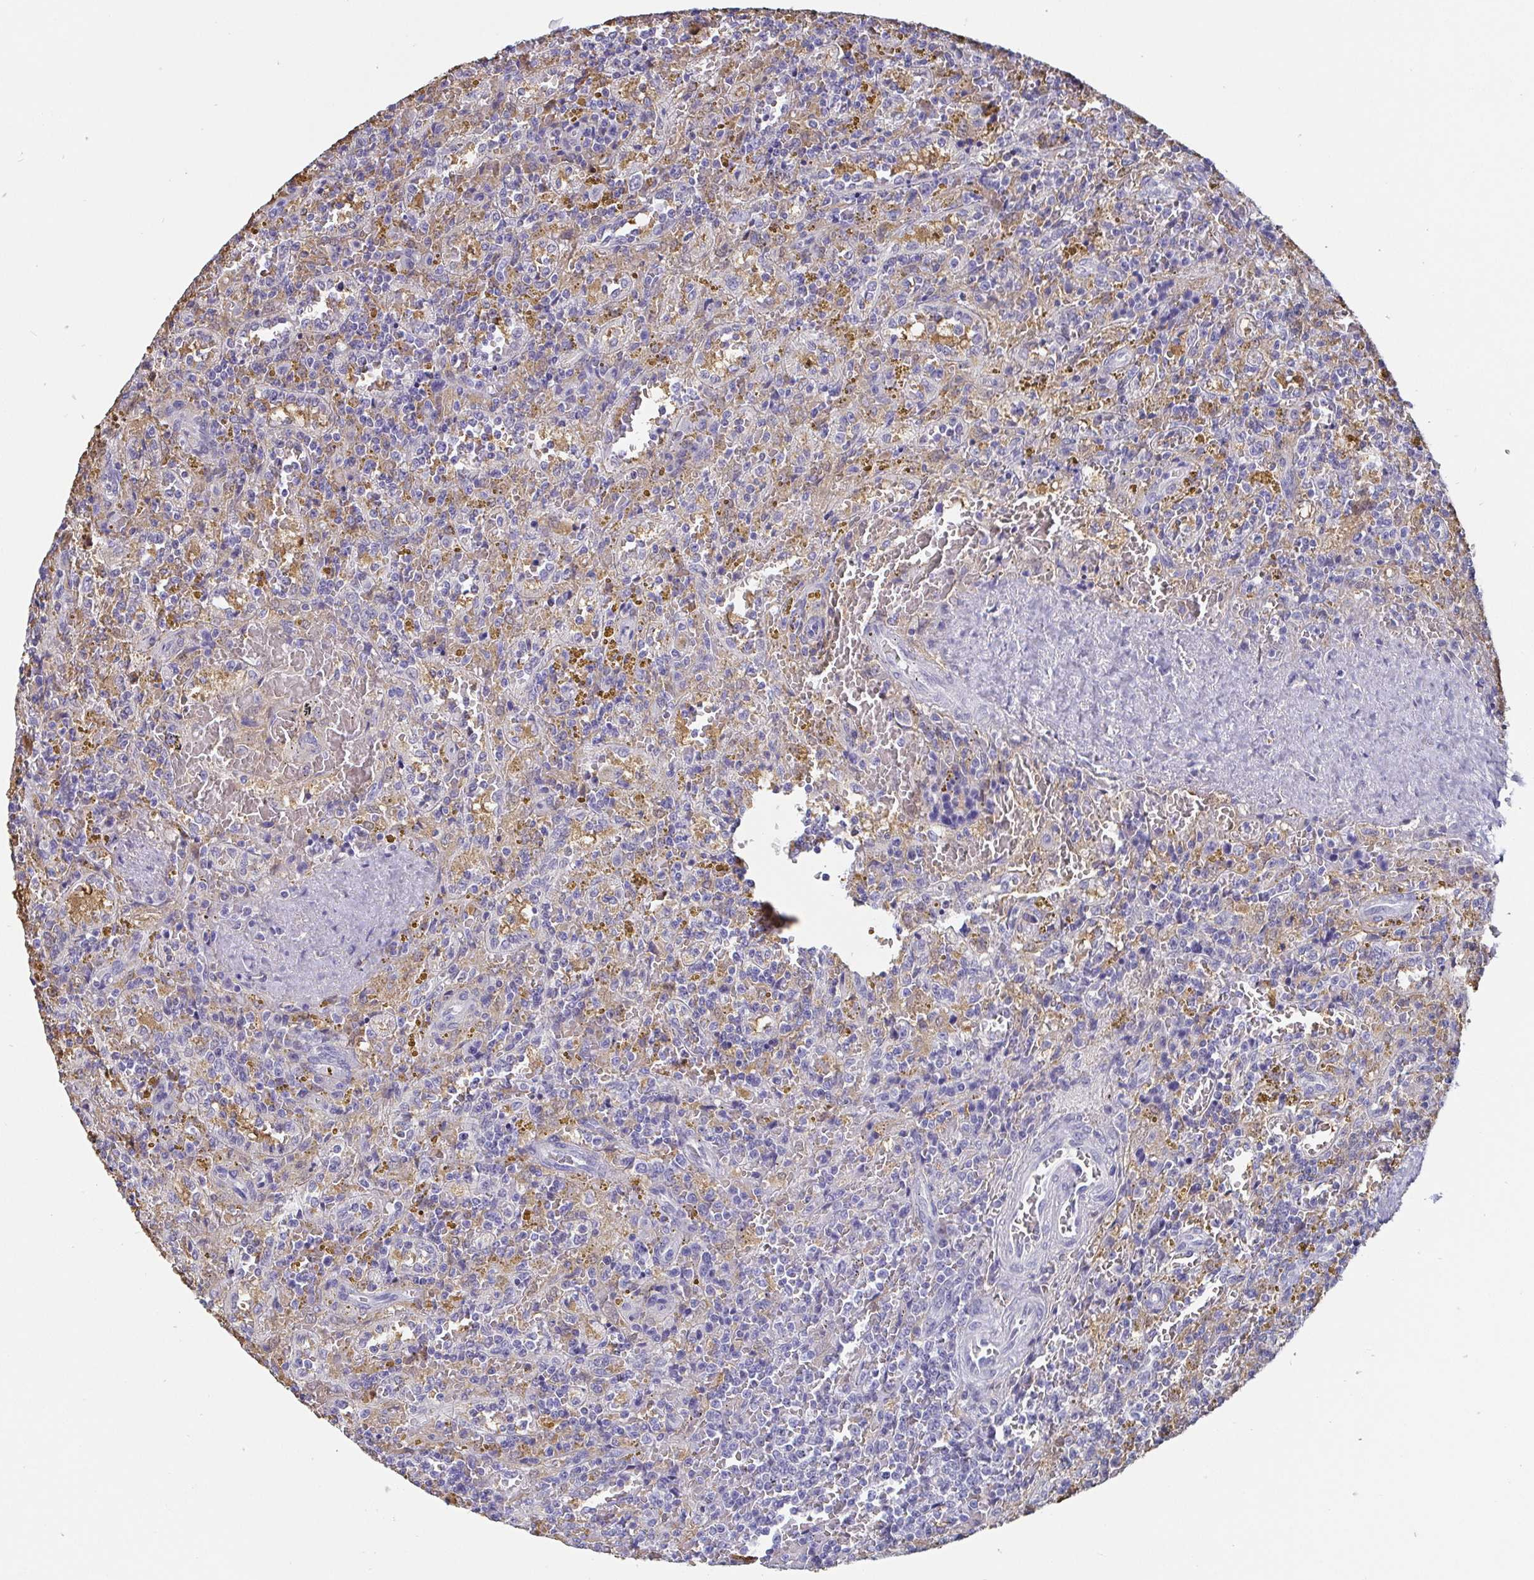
{"staining": {"intensity": "negative", "quantity": "none", "location": "none"}, "tissue": "lymphoma", "cell_type": "Tumor cells", "image_type": "cancer", "snomed": [{"axis": "morphology", "description": "Malignant lymphoma, non-Hodgkin's type, Low grade"}, {"axis": "topography", "description": "Spleen"}], "caption": "A photomicrograph of human low-grade malignant lymphoma, non-Hodgkin's type is negative for staining in tumor cells. (DAB (3,3'-diaminobenzidine) IHC with hematoxylin counter stain).", "gene": "IDH1", "patient": {"sex": "female", "age": 65}}